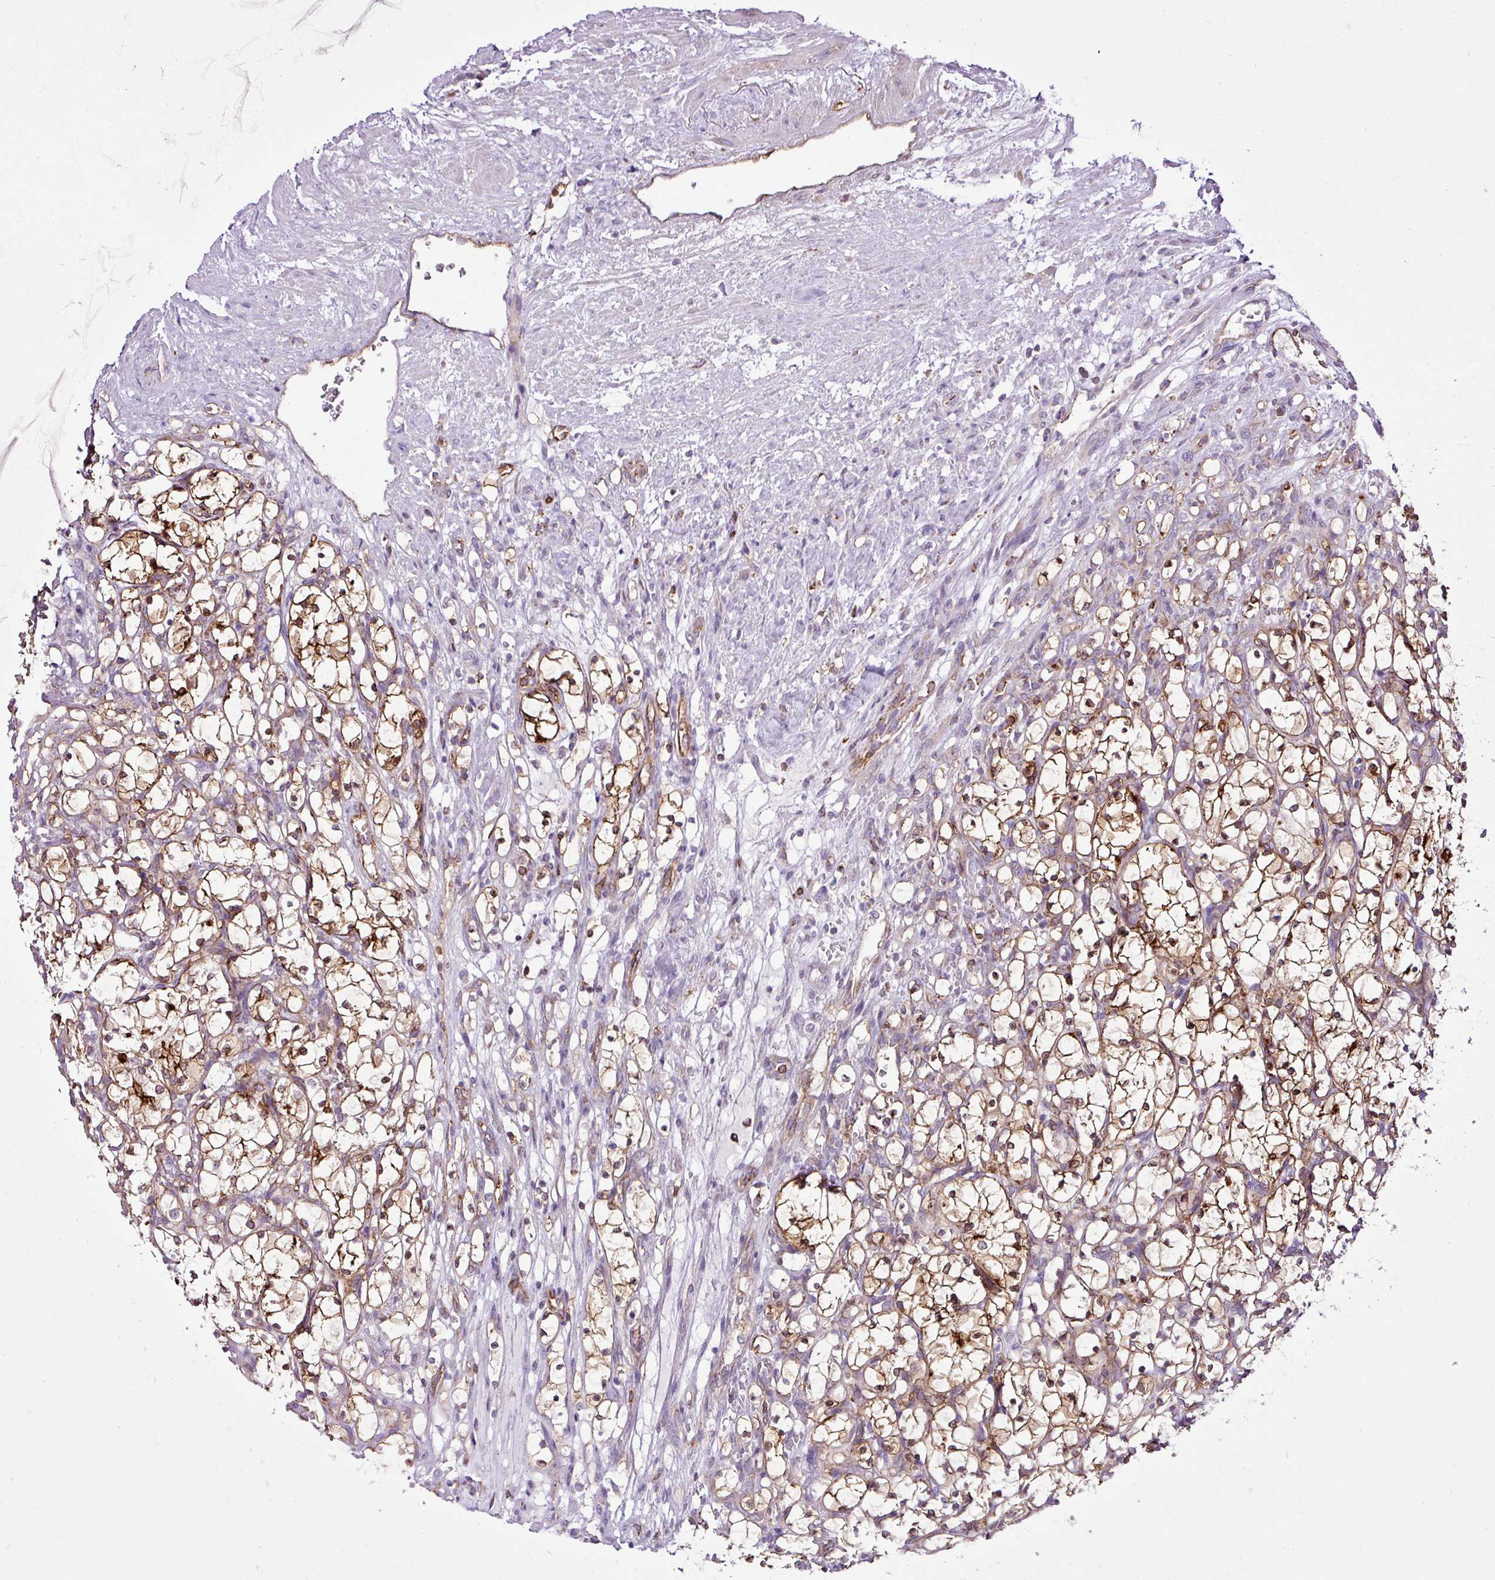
{"staining": {"intensity": "moderate", "quantity": ">75%", "location": "cytoplasmic/membranous"}, "tissue": "renal cancer", "cell_type": "Tumor cells", "image_type": "cancer", "snomed": [{"axis": "morphology", "description": "Adenocarcinoma, NOS"}, {"axis": "topography", "description": "Kidney"}], "caption": "There is medium levels of moderate cytoplasmic/membranous staining in tumor cells of renal cancer, as demonstrated by immunohistochemical staining (brown color).", "gene": "EME2", "patient": {"sex": "female", "age": 69}}